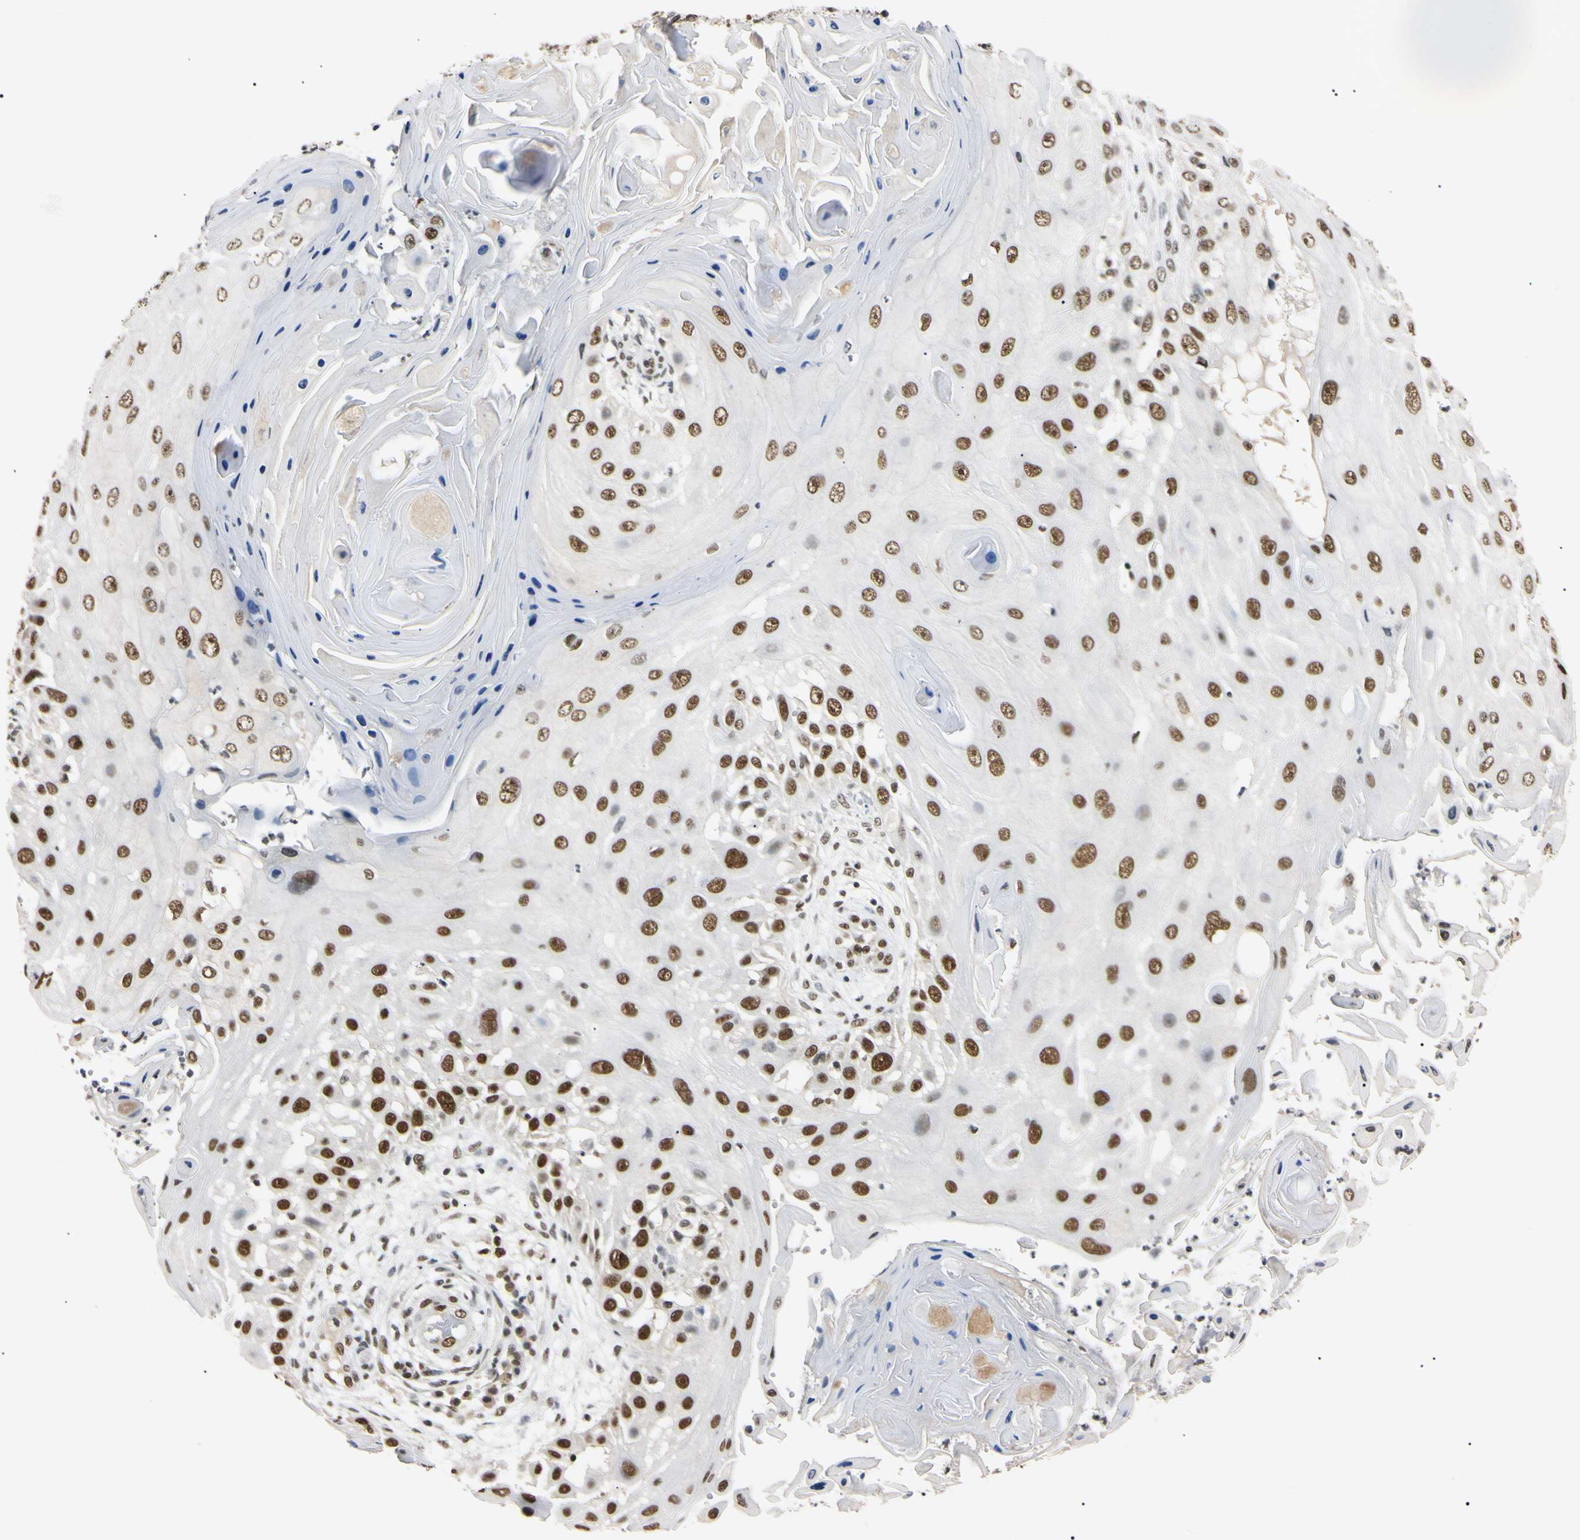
{"staining": {"intensity": "strong", "quantity": ">75%", "location": "nuclear"}, "tissue": "skin cancer", "cell_type": "Tumor cells", "image_type": "cancer", "snomed": [{"axis": "morphology", "description": "Squamous cell carcinoma, NOS"}, {"axis": "topography", "description": "Skin"}], "caption": "About >75% of tumor cells in human skin cancer demonstrate strong nuclear protein staining as visualized by brown immunohistochemical staining.", "gene": "SMARCA5", "patient": {"sex": "female", "age": 44}}